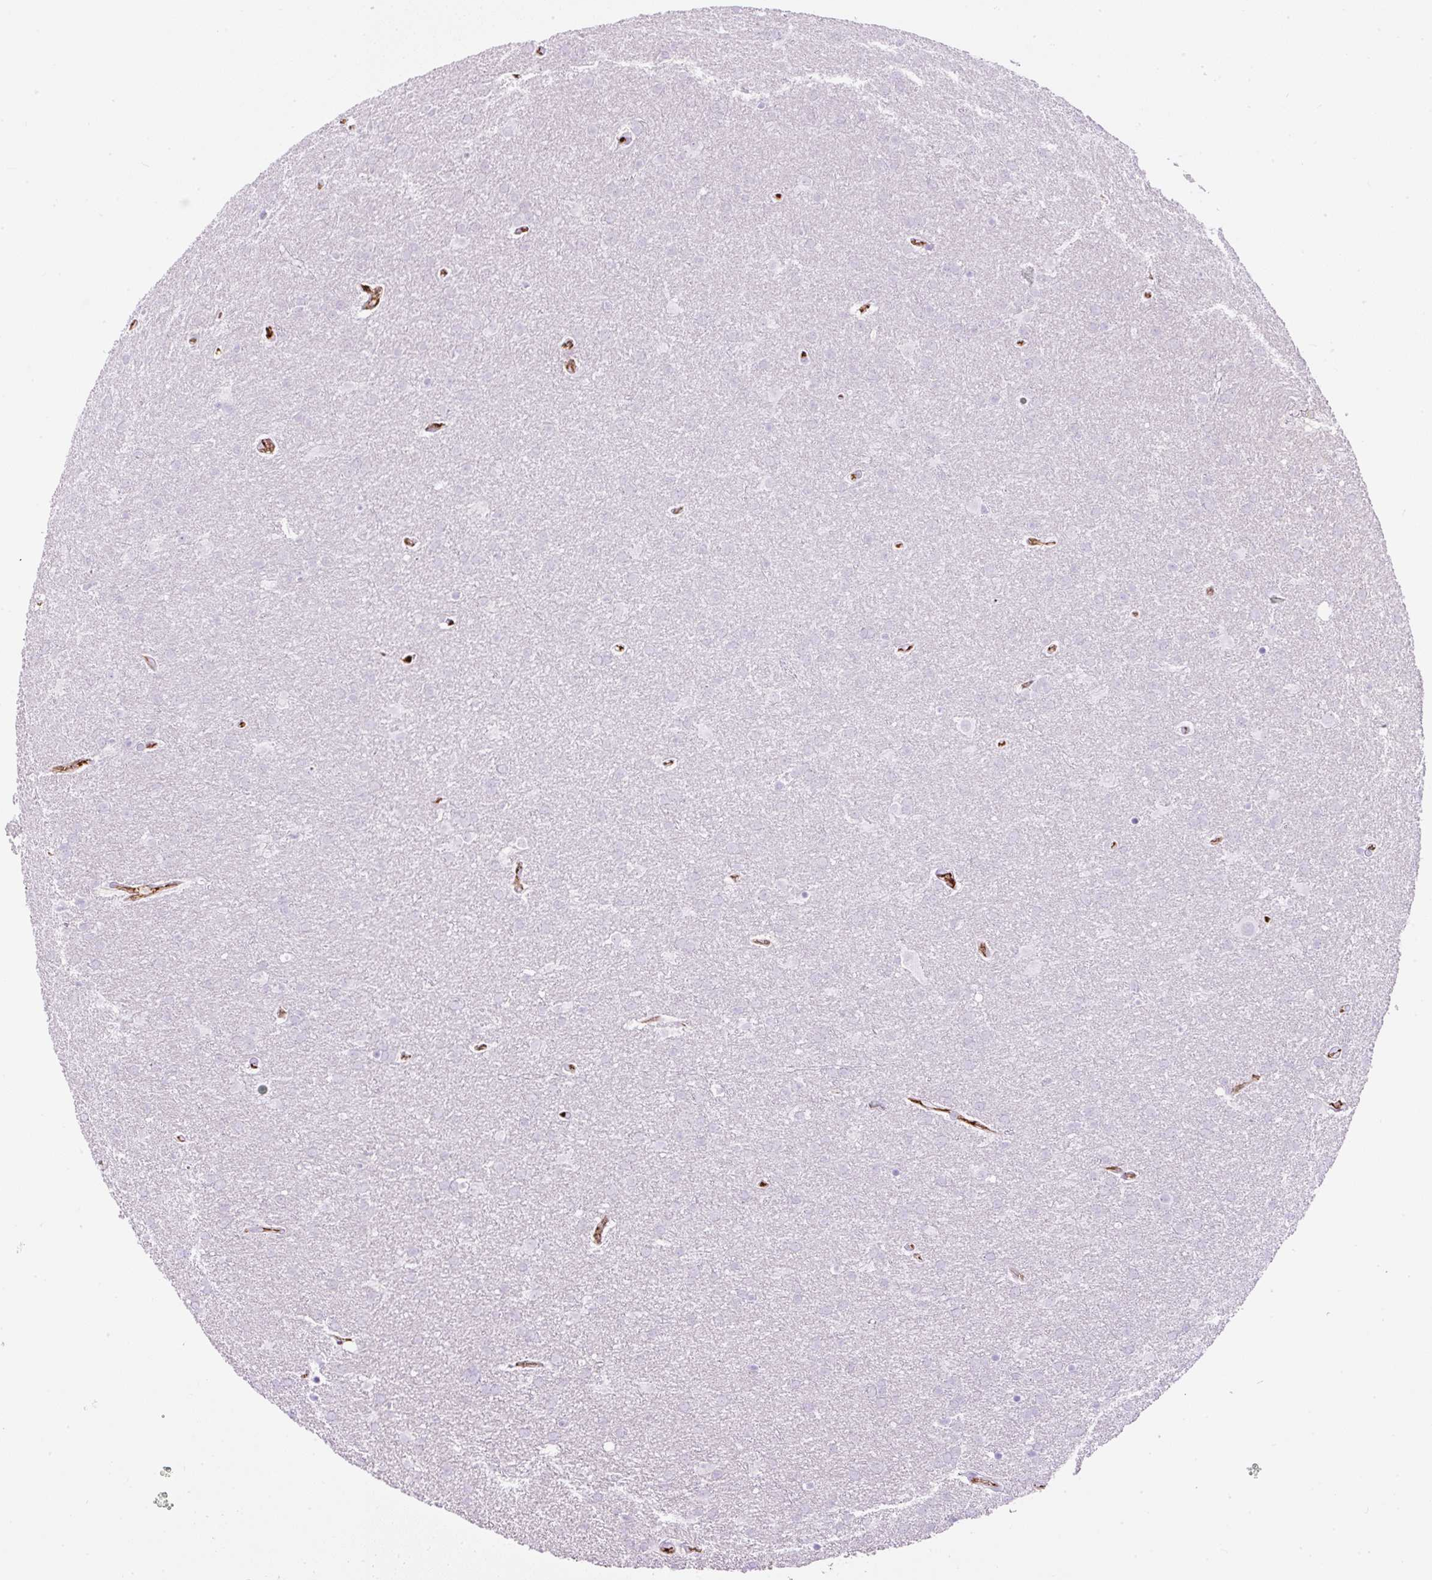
{"staining": {"intensity": "negative", "quantity": "none", "location": "none"}, "tissue": "glioma", "cell_type": "Tumor cells", "image_type": "cancer", "snomed": [{"axis": "morphology", "description": "Glioma, malignant, Low grade"}, {"axis": "topography", "description": "Brain"}], "caption": "High power microscopy histopathology image of an IHC micrograph of low-grade glioma (malignant), revealing no significant staining in tumor cells. The staining is performed using DAB brown chromogen with nuclei counter-stained in using hematoxylin.", "gene": "APOA1", "patient": {"sex": "female", "age": 32}}